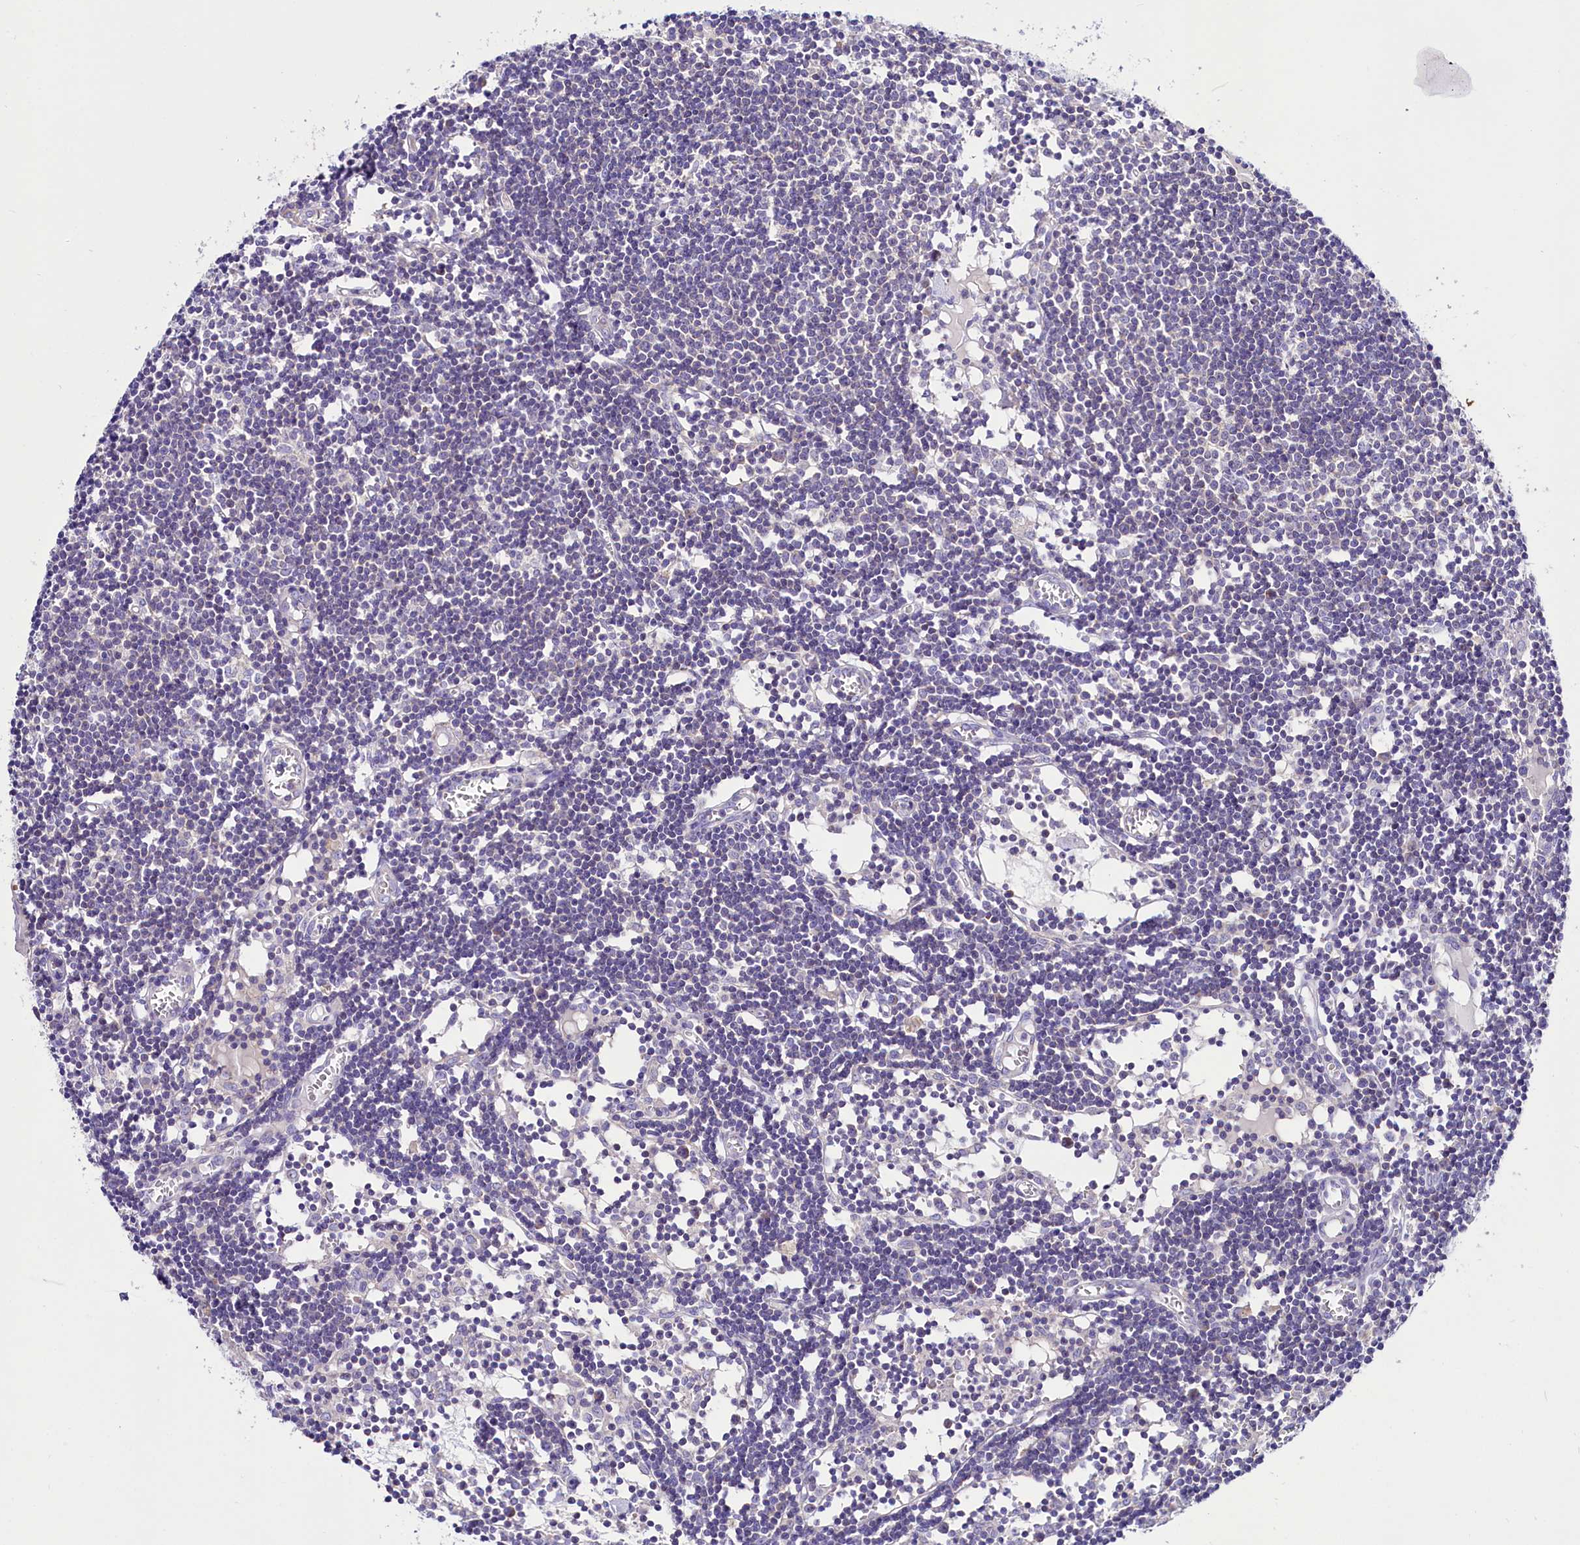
{"staining": {"intensity": "negative", "quantity": "none", "location": "none"}, "tissue": "lymph node", "cell_type": "Germinal center cells", "image_type": "normal", "snomed": [{"axis": "morphology", "description": "Normal tissue, NOS"}, {"axis": "topography", "description": "Lymph node"}], "caption": "IHC histopathology image of benign lymph node stained for a protein (brown), which demonstrates no expression in germinal center cells.", "gene": "ABHD5", "patient": {"sex": "female", "age": 11}}